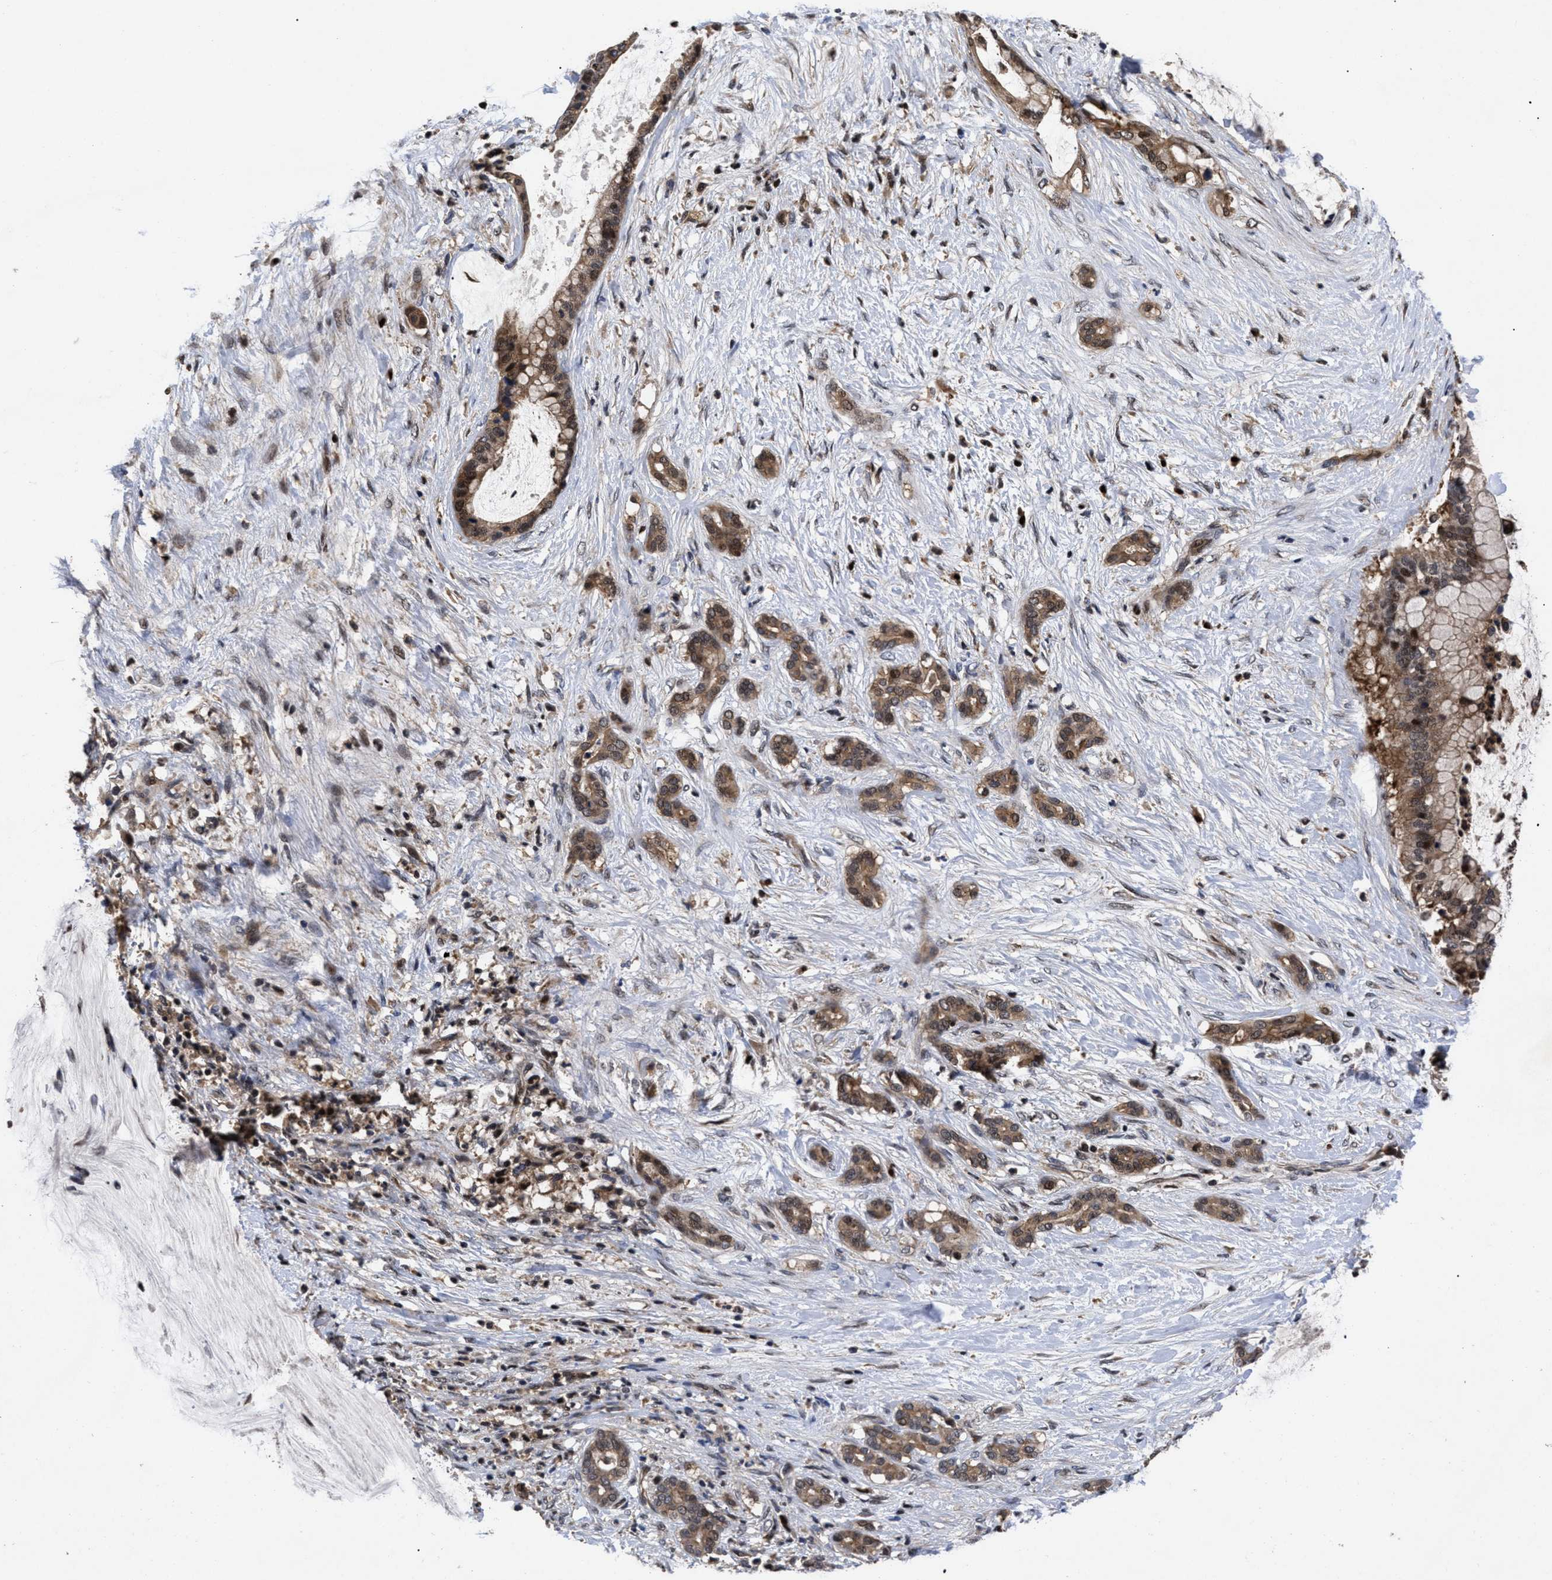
{"staining": {"intensity": "moderate", "quantity": ">75%", "location": "cytoplasmic/membranous,nuclear"}, "tissue": "pancreatic cancer", "cell_type": "Tumor cells", "image_type": "cancer", "snomed": [{"axis": "morphology", "description": "Adenocarcinoma, NOS"}, {"axis": "topography", "description": "Pancreas"}], "caption": "IHC histopathology image of neoplastic tissue: human pancreatic adenocarcinoma stained using IHC exhibits medium levels of moderate protein expression localized specifically in the cytoplasmic/membranous and nuclear of tumor cells, appearing as a cytoplasmic/membranous and nuclear brown color.", "gene": "FAM200A", "patient": {"sex": "male", "age": 41}}